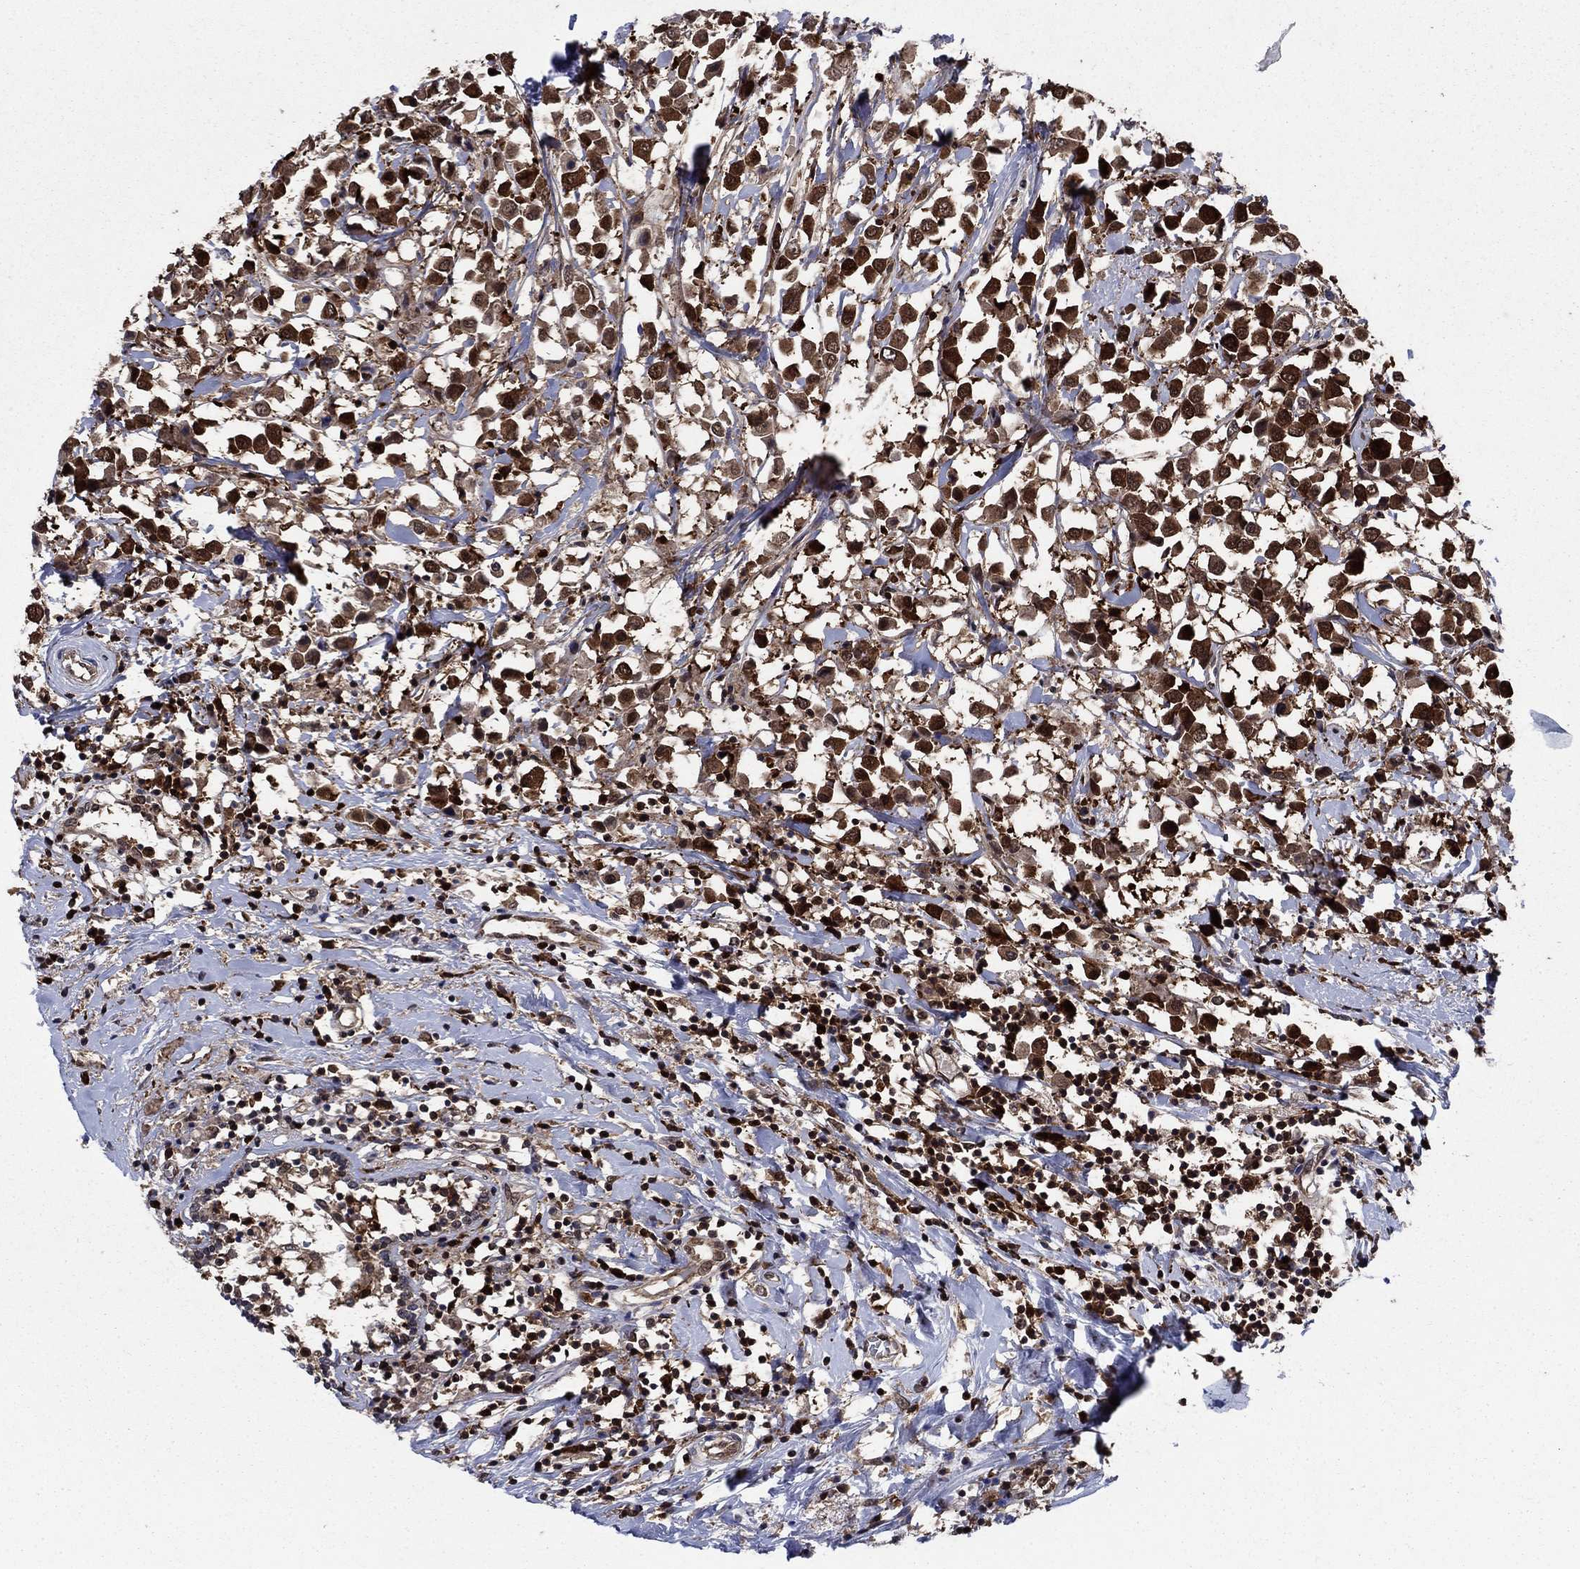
{"staining": {"intensity": "strong", "quantity": ">75%", "location": "cytoplasmic/membranous,nuclear"}, "tissue": "breast cancer", "cell_type": "Tumor cells", "image_type": "cancer", "snomed": [{"axis": "morphology", "description": "Duct carcinoma"}, {"axis": "topography", "description": "Breast"}], "caption": "Breast invasive ductal carcinoma was stained to show a protein in brown. There is high levels of strong cytoplasmic/membranous and nuclear staining in approximately >75% of tumor cells. The staining is performed using DAB (3,3'-diaminobenzidine) brown chromogen to label protein expression. The nuclei are counter-stained blue using hematoxylin.", "gene": "CACYBP", "patient": {"sex": "female", "age": 61}}